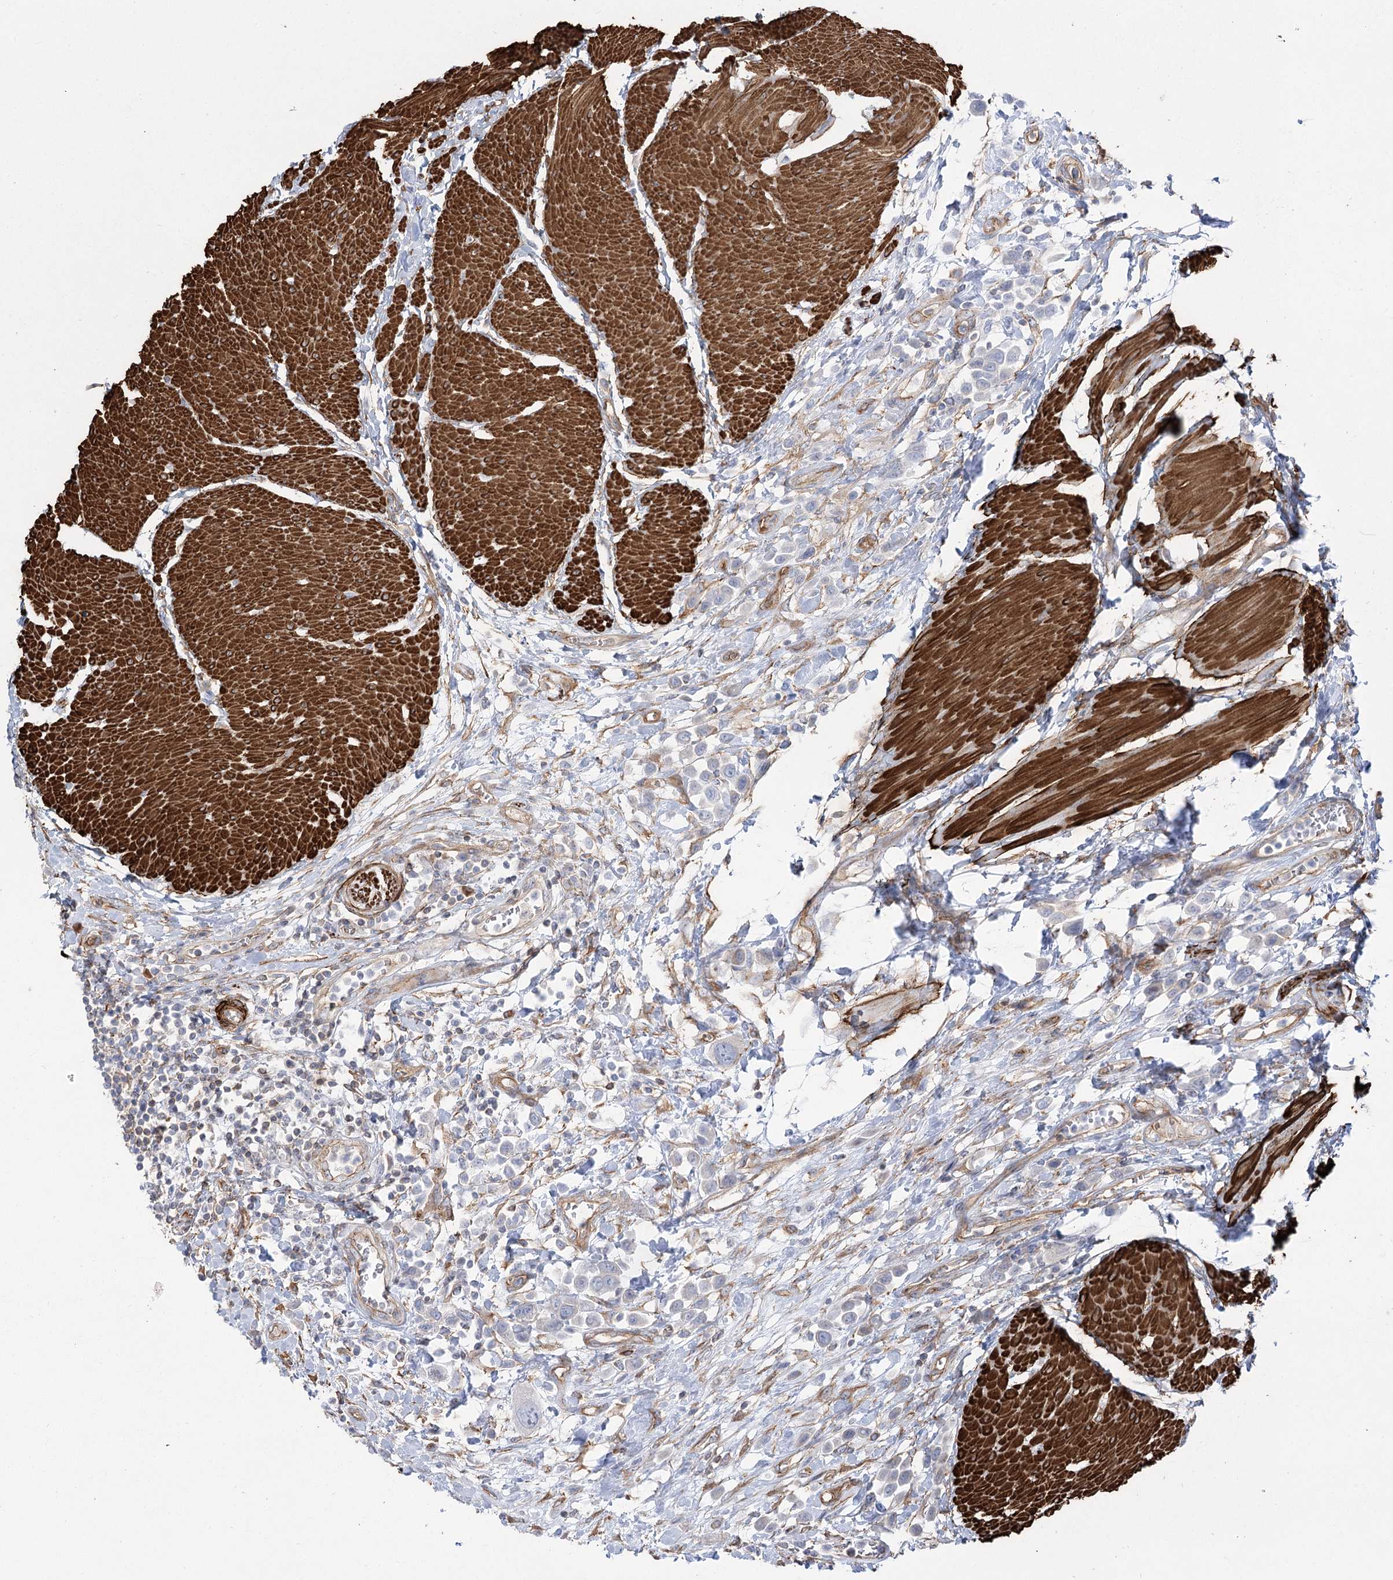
{"staining": {"intensity": "negative", "quantity": "none", "location": "none"}, "tissue": "urothelial cancer", "cell_type": "Tumor cells", "image_type": "cancer", "snomed": [{"axis": "morphology", "description": "Urothelial carcinoma, High grade"}, {"axis": "topography", "description": "Urinary bladder"}], "caption": "High magnification brightfield microscopy of high-grade urothelial carcinoma stained with DAB (3,3'-diaminobenzidine) (brown) and counterstained with hematoxylin (blue): tumor cells show no significant positivity.", "gene": "PLEKHA5", "patient": {"sex": "male", "age": 50}}